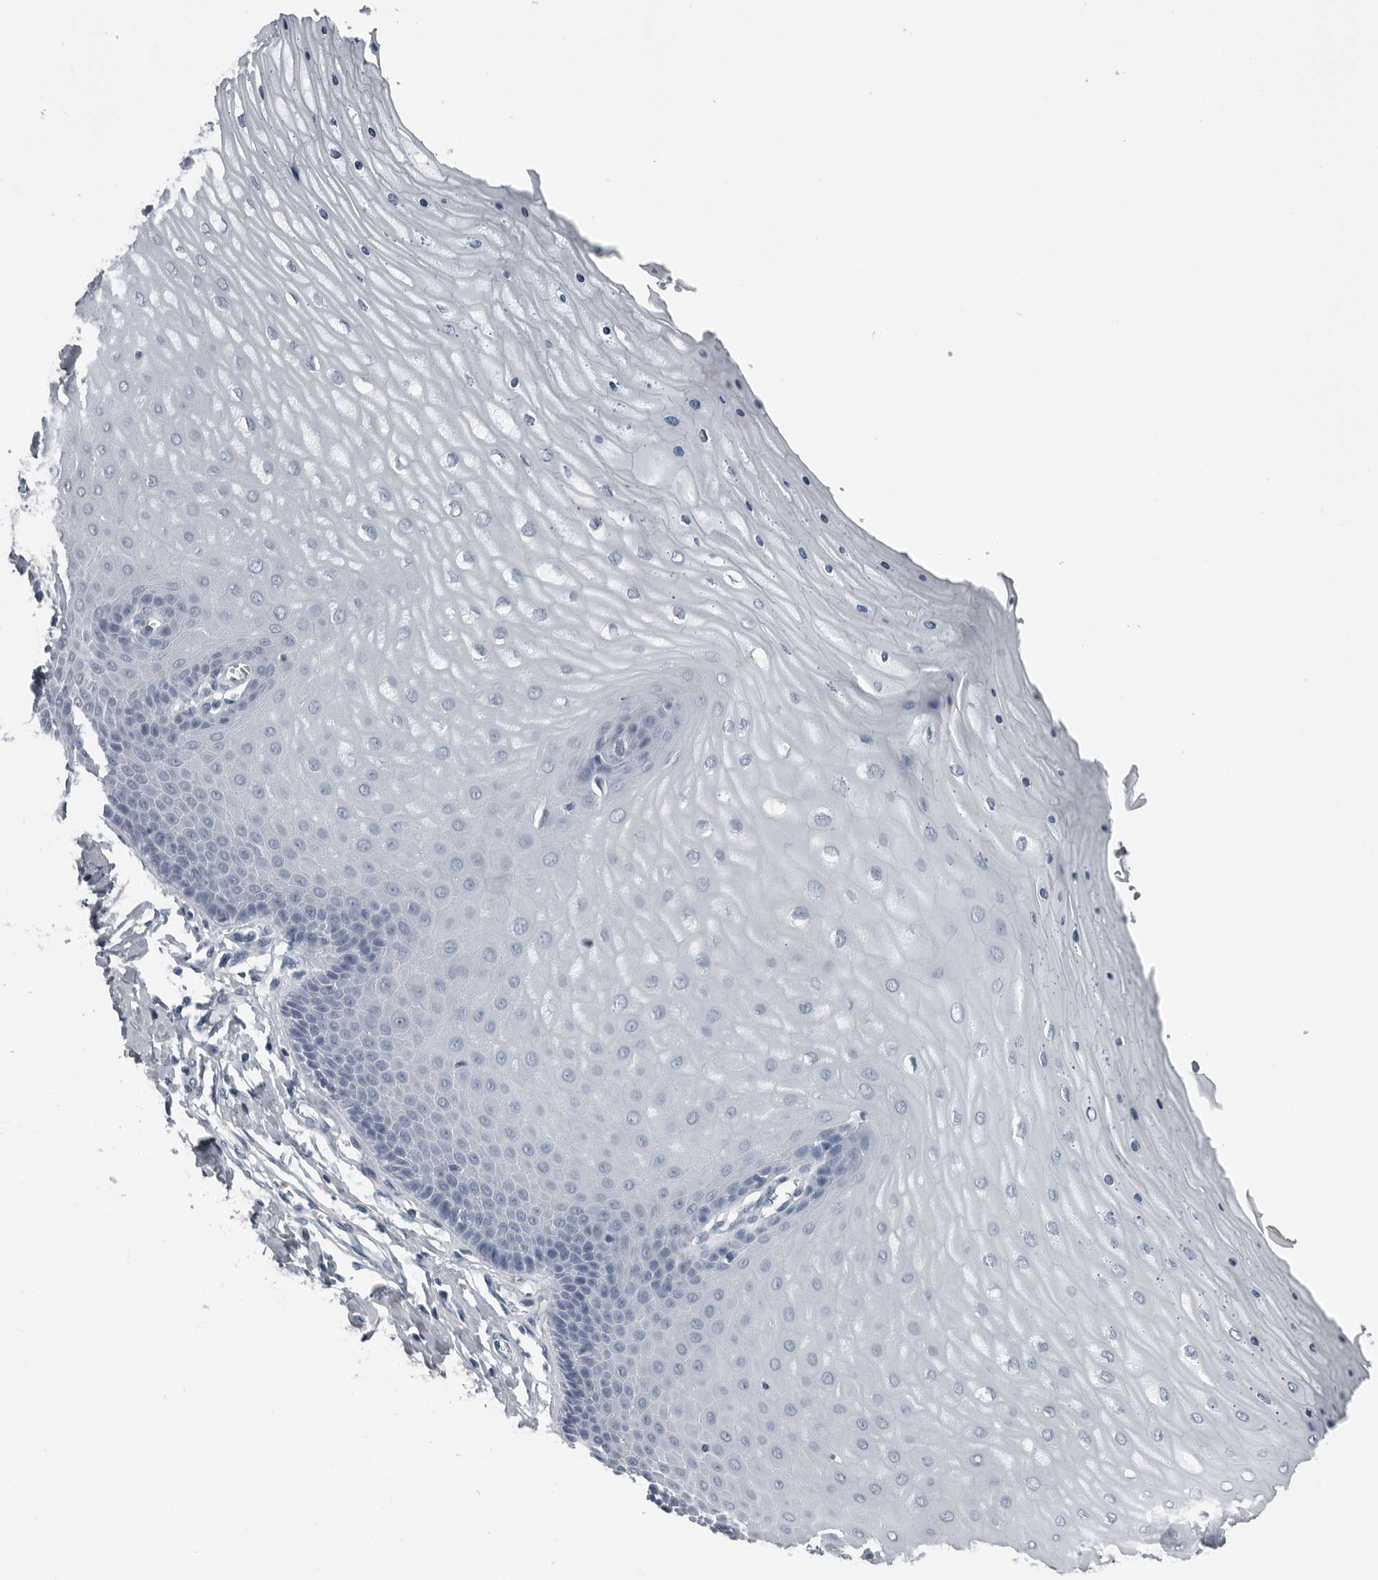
{"staining": {"intensity": "negative", "quantity": "none", "location": "none"}, "tissue": "cervix", "cell_type": "Glandular cells", "image_type": "normal", "snomed": [{"axis": "morphology", "description": "Normal tissue, NOS"}, {"axis": "topography", "description": "Cervix"}], "caption": "Glandular cells show no significant positivity in unremarkable cervix.", "gene": "SPINK1", "patient": {"sex": "female", "age": 55}}